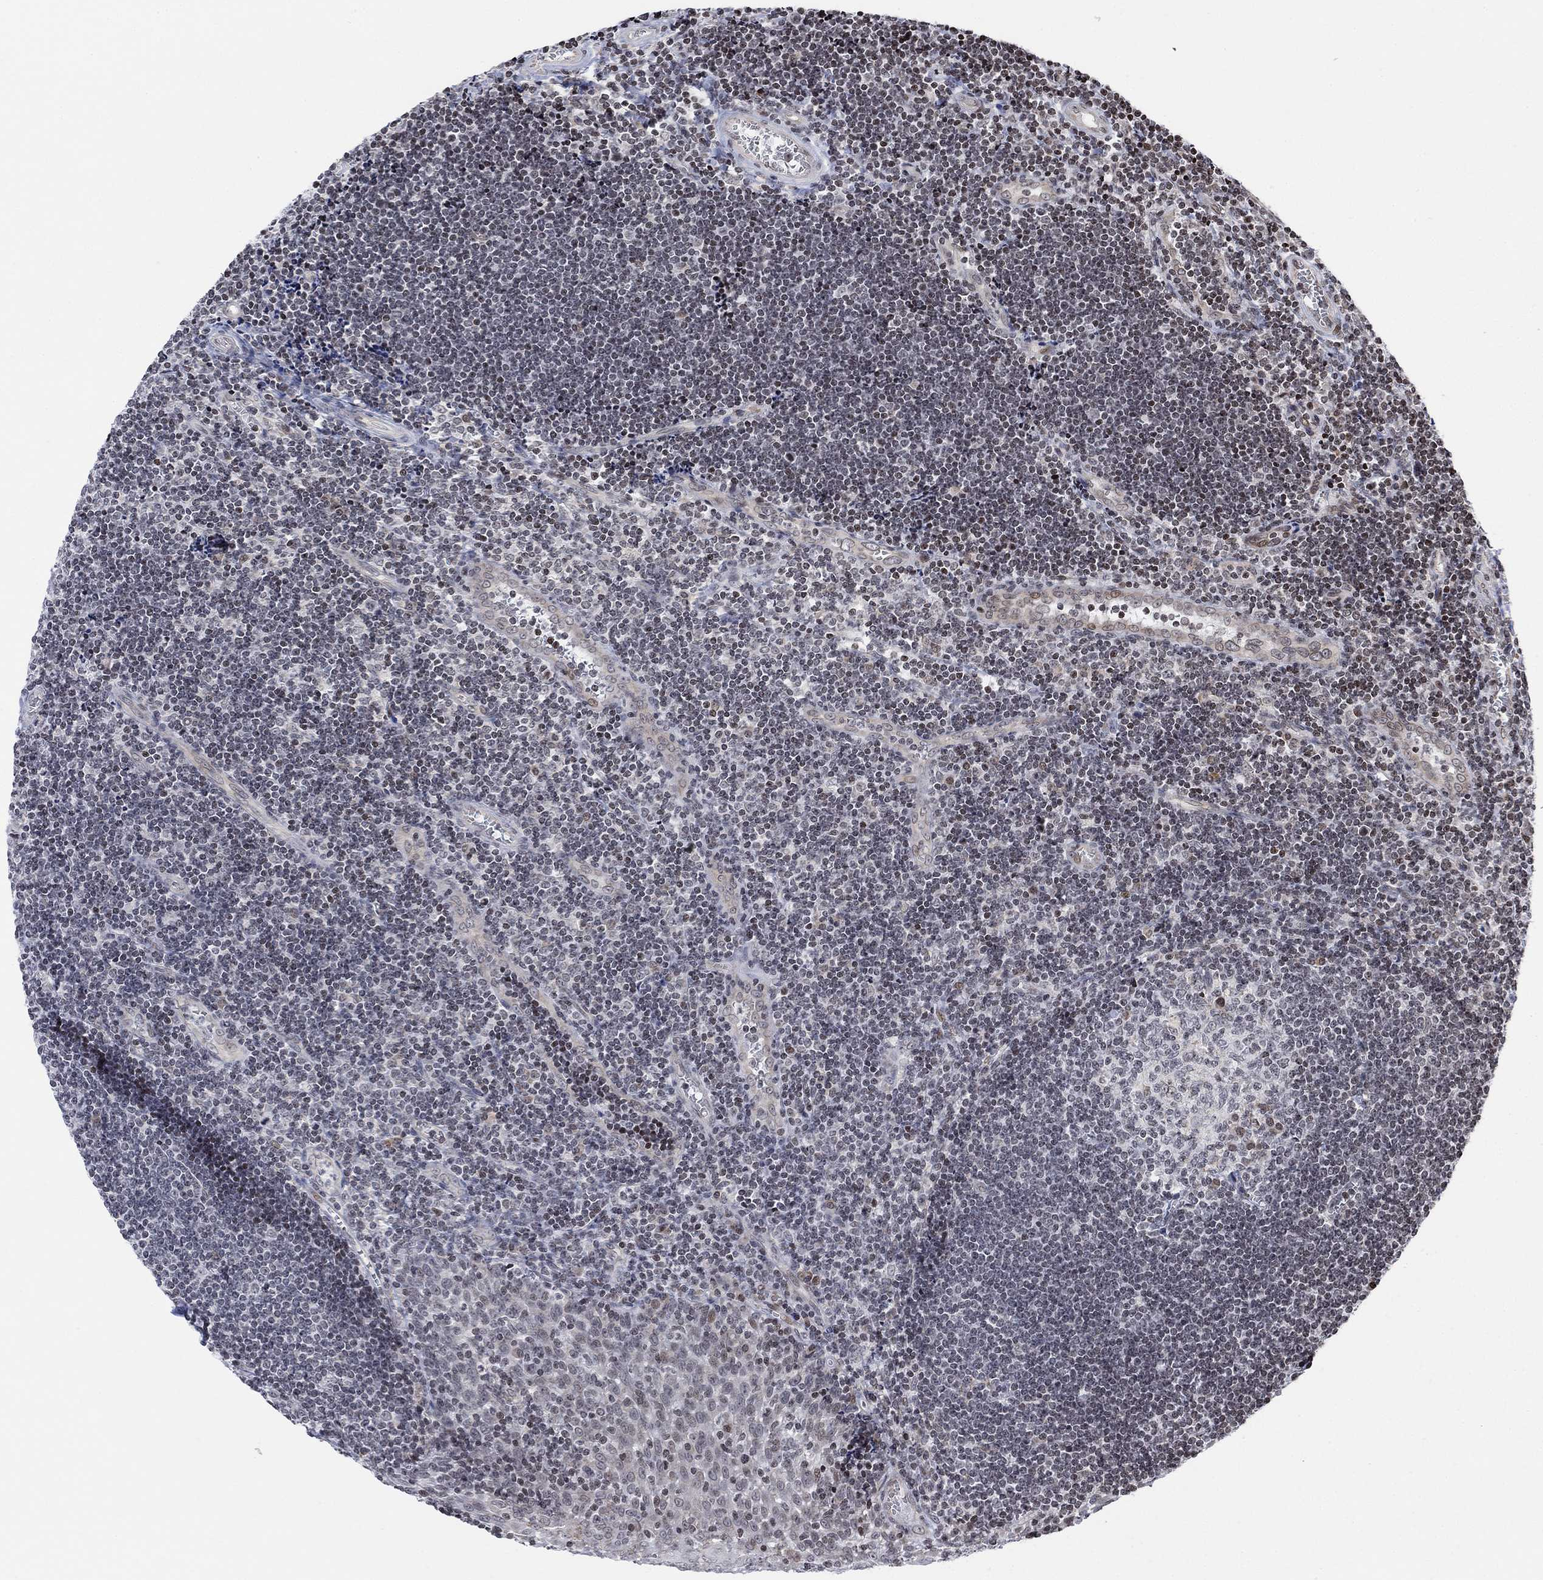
{"staining": {"intensity": "negative", "quantity": "none", "location": "none"}, "tissue": "tonsil", "cell_type": "Germinal center cells", "image_type": "normal", "snomed": [{"axis": "morphology", "description": "Normal tissue, NOS"}, {"axis": "topography", "description": "Tonsil"}], "caption": "IHC micrograph of normal tonsil stained for a protein (brown), which exhibits no expression in germinal center cells. (DAB (3,3'-diaminobenzidine) IHC with hematoxylin counter stain).", "gene": "ABHD14A", "patient": {"sex": "male", "age": 33}}